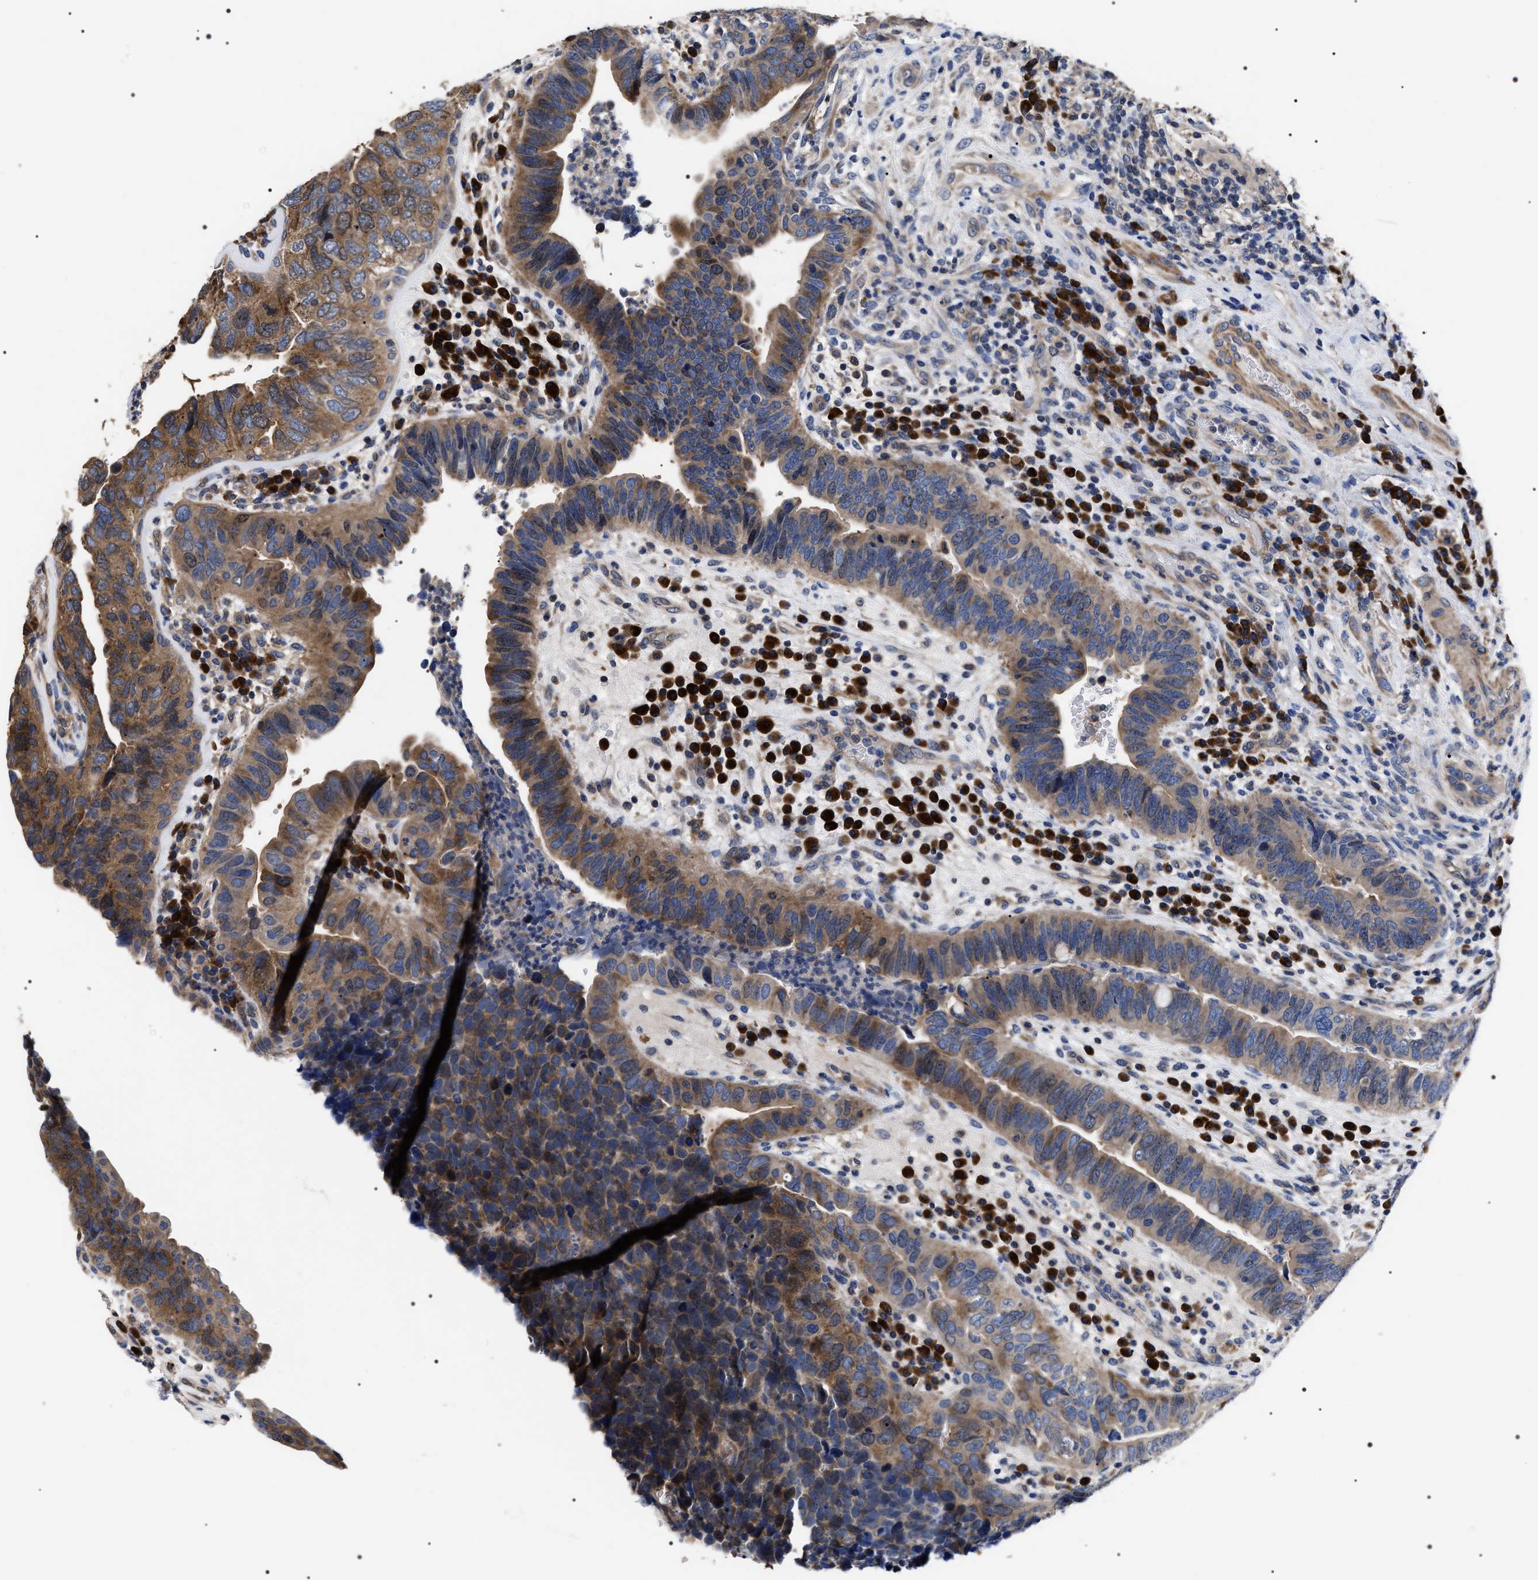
{"staining": {"intensity": "moderate", "quantity": ">75%", "location": "cytoplasmic/membranous,nuclear"}, "tissue": "urothelial cancer", "cell_type": "Tumor cells", "image_type": "cancer", "snomed": [{"axis": "morphology", "description": "Urothelial carcinoma, High grade"}, {"axis": "topography", "description": "Urinary bladder"}], "caption": "Urothelial cancer stained with a brown dye exhibits moderate cytoplasmic/membranous and nuclear positive positivity in about >75% of tumor cells.", "gene": "MIS18A", "patient": {"sex": "female", "age": 82}}